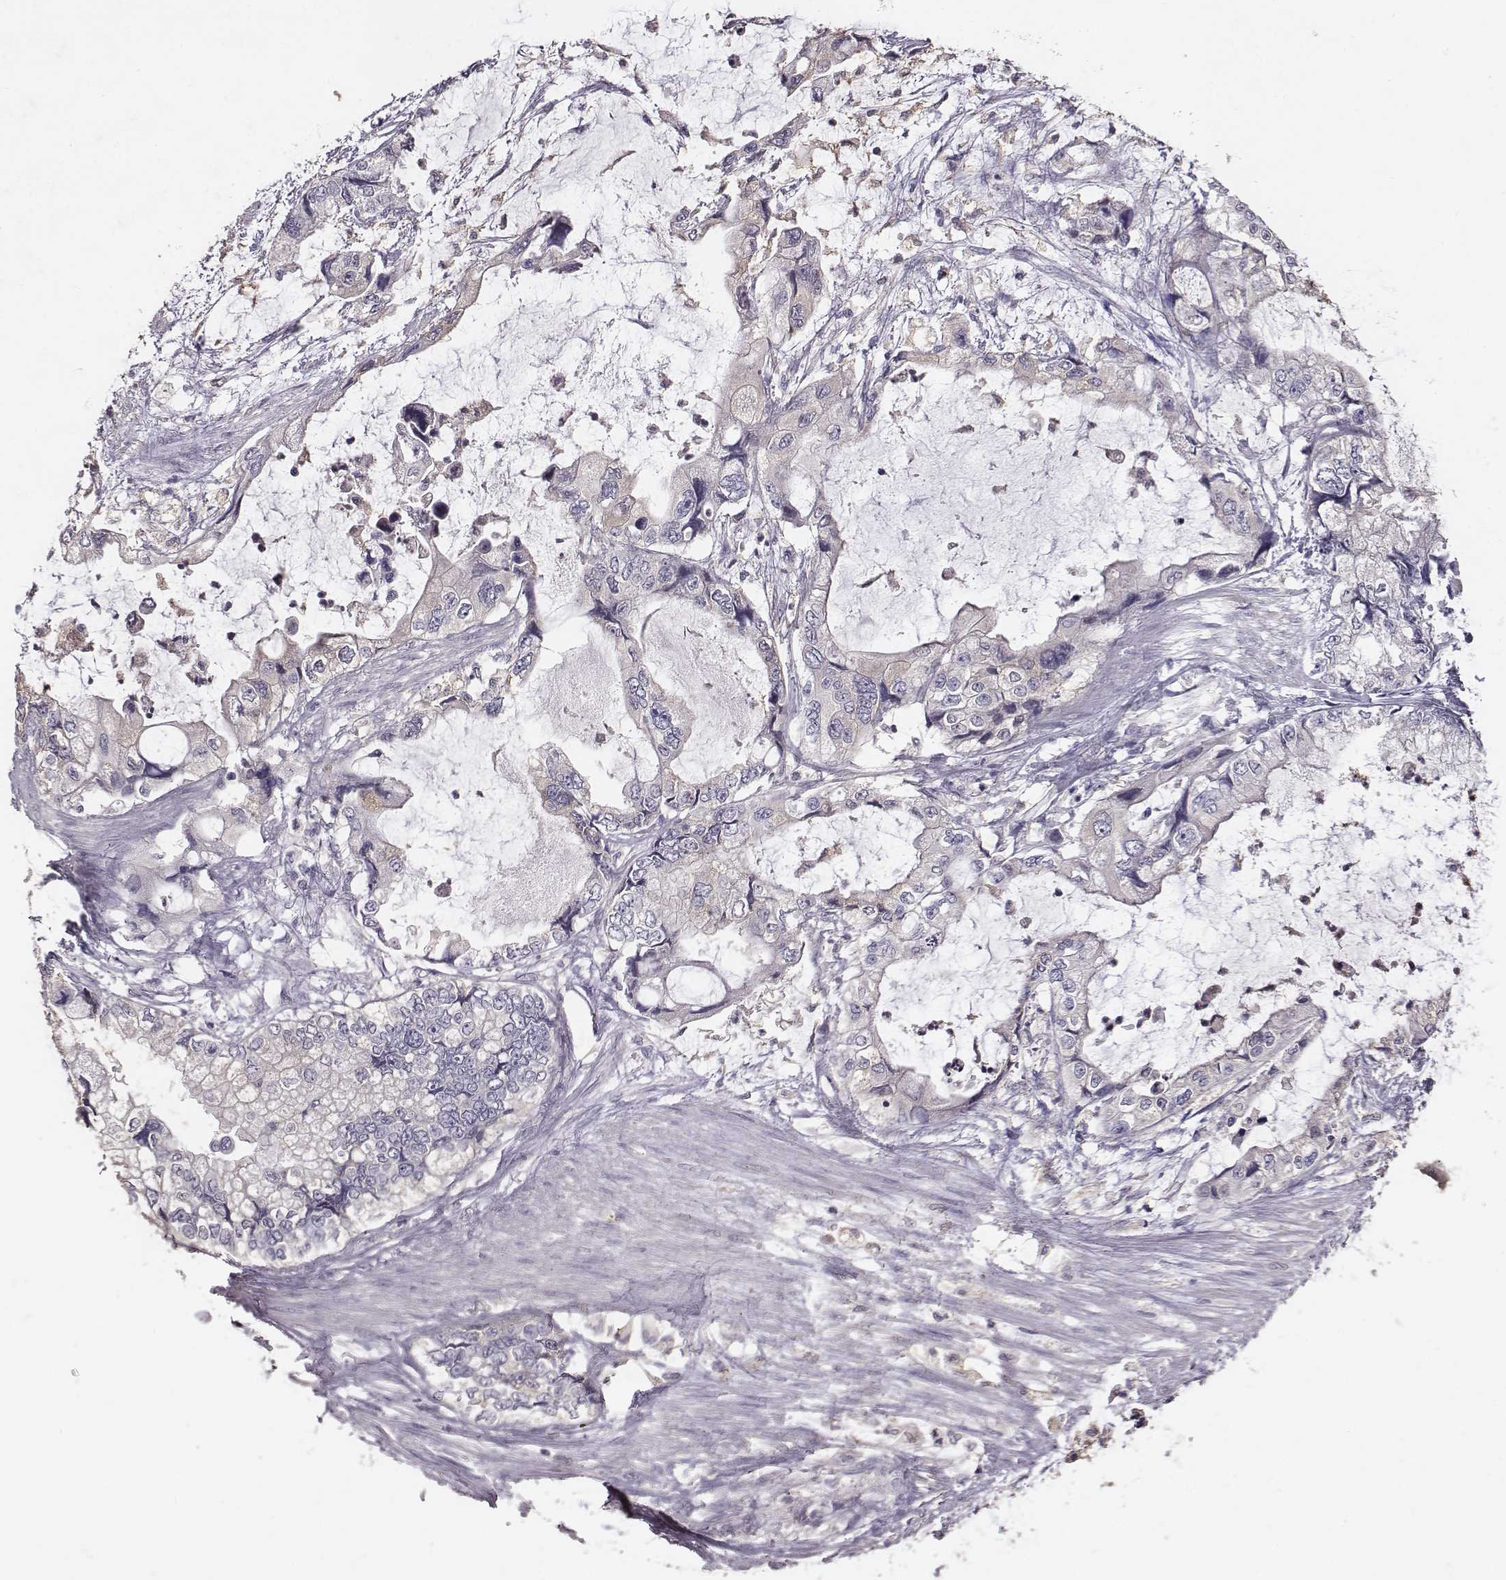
{"staining": {"intensity": "negative", "quantity": "none", "location": "none"}, "tissue": "stomach cancer", "cell_type": "Tumor cells", "image_type": "cancer", "snomed": [{"axis": "morphology", "description": "Adenocarcinoma, NOS"}, {"axis": "topography", "description": "Pancreas"}, {"axis": "topography", "description": "Stomach, upper"}, {"axis": "topography", "description": "Stomach"}], "caption": "This histopathology image is of stomach cancer (adenocarcinoma) stained with immunohistochemistry to label a protein in brown with the nuclei are counter-stained blue. There is no staining in tumor cells.", "gene": "SLC22A6", "patient": {"sex": "male", "age": 77}}